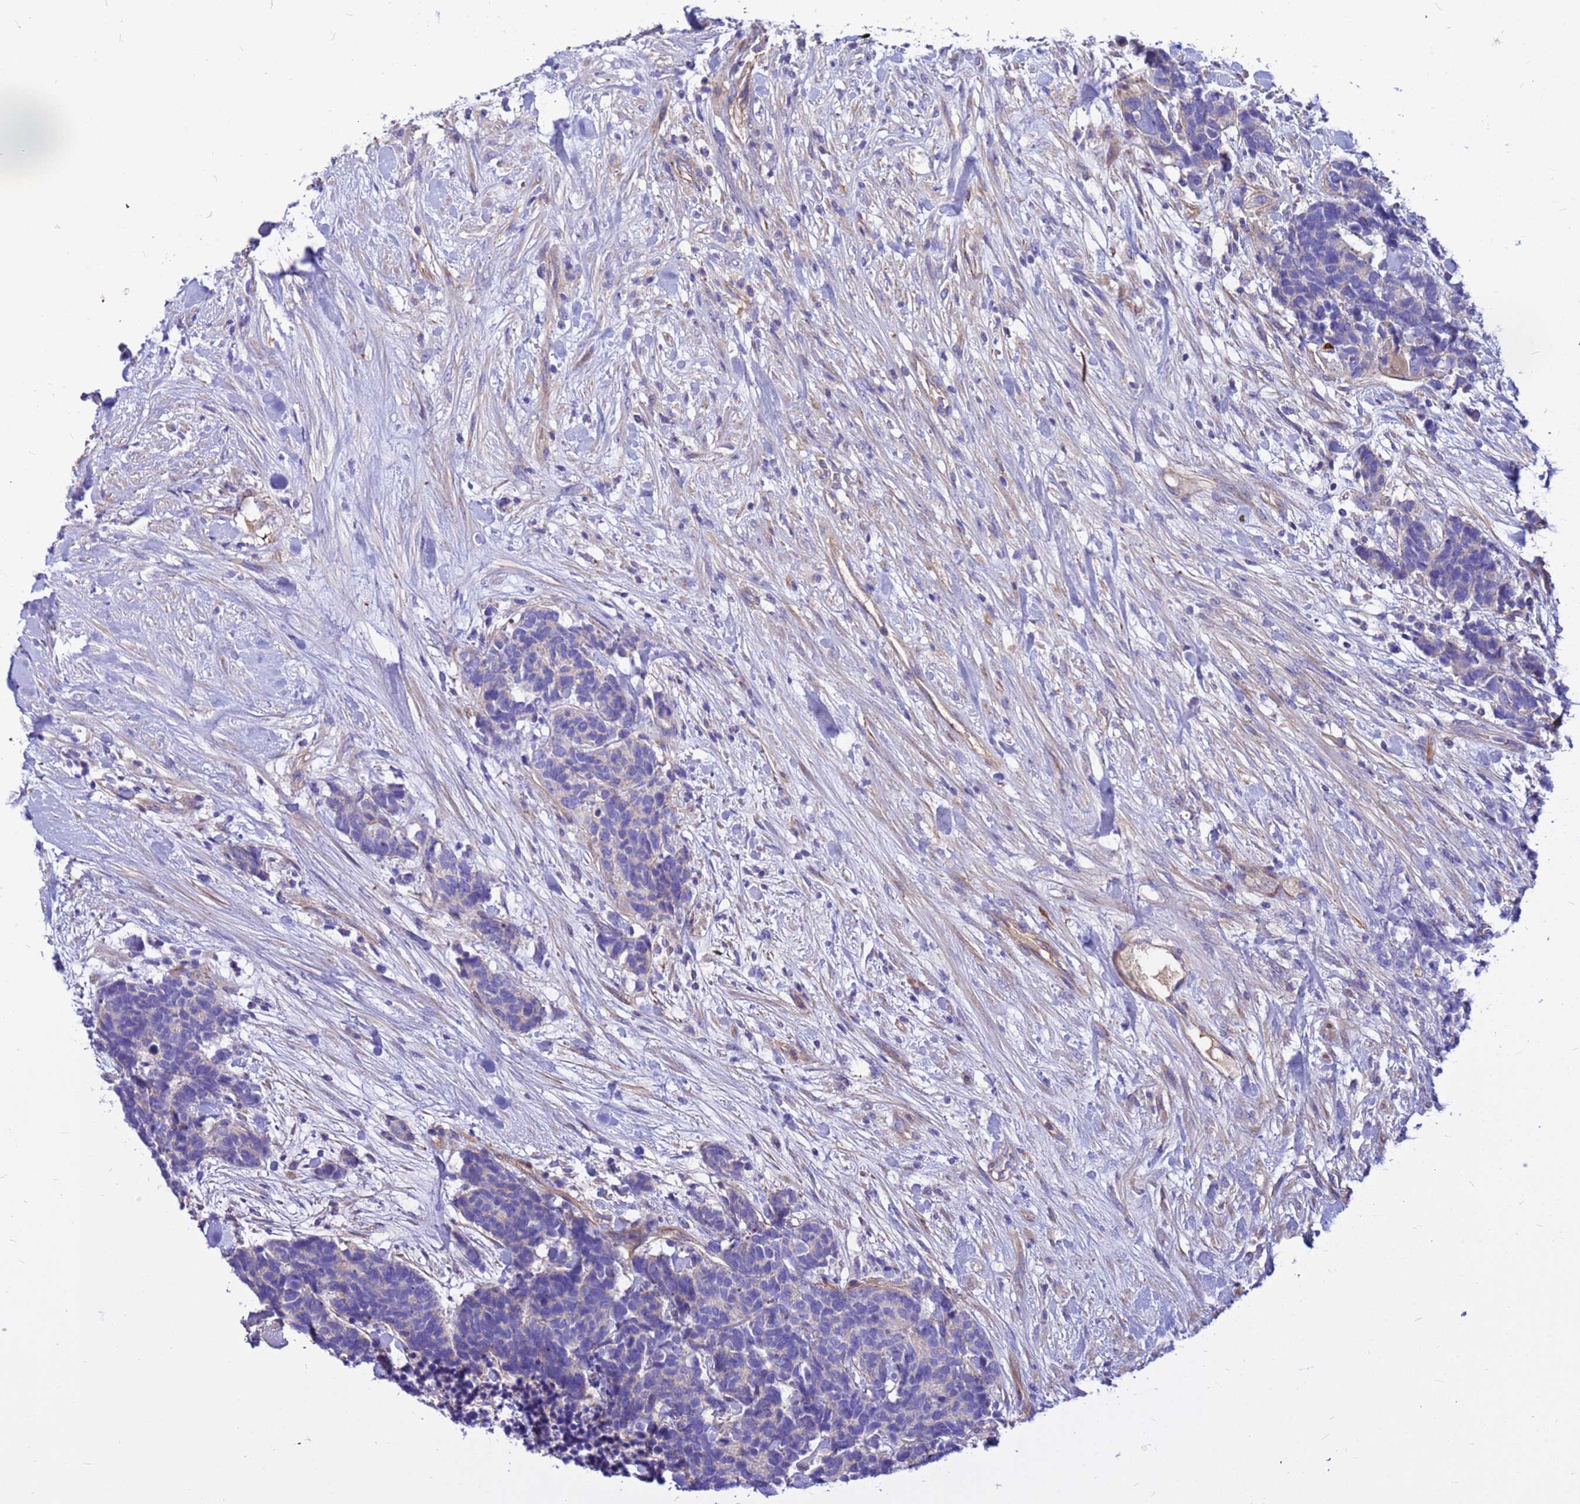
{"staining": {"intensity": "negative", "quantity": "none", "location": "none"}, "tissue": "carcinoid", "cell_type": "Tumor cells", "image_type": "cancer", "snomed": [{"axis": "morphology", "description": "Carcinoma, NOS"}, {"axis": "morphology", "description": "Carcinoid, malignant, NOS"}, {"axis": "topography", "description": "Prostate"}], "caption": "This is a image of IHC staining of carcinoid, which shows no positivity in tumor cells.", "gene": "CRHBP", "patient": {"sex": "male", "age": 57}}